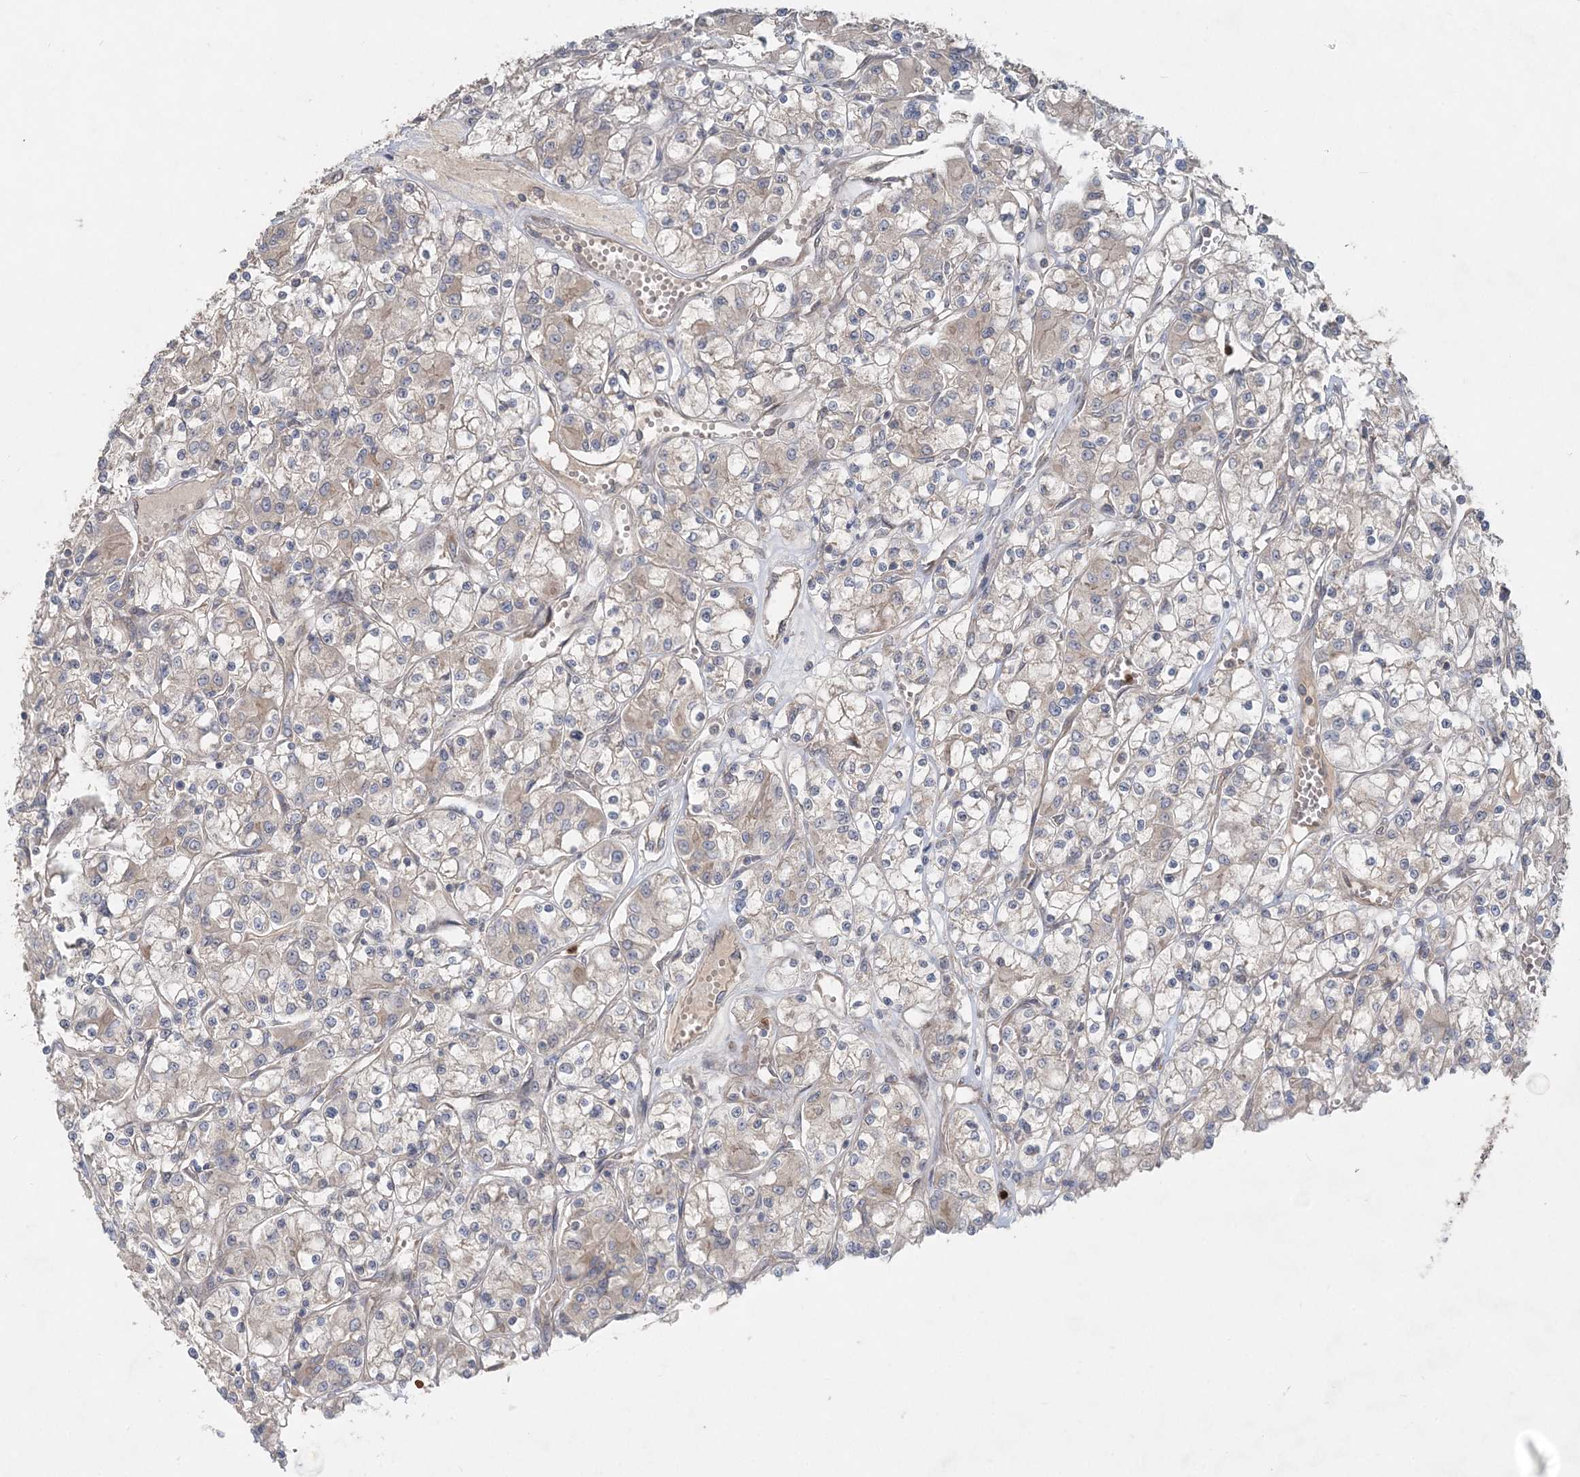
{"staining": {"intensity": "negative", "quantity": "none", "location": "none"}, "tissue": "renal cancer", "cell_type": "Tumor cells", "image_type": "cancer", "snomed": [{"axis": "morphology", "description": "Adenocarcinoma, NOS"}, {"axis": "topography", "description": "Kidney"}], "caption": "The histopathology image exhibits no staining of tumor cells in renal cancer.", "gene": "LRPPRC", "patient": {"sex": "female", "age": 59}}